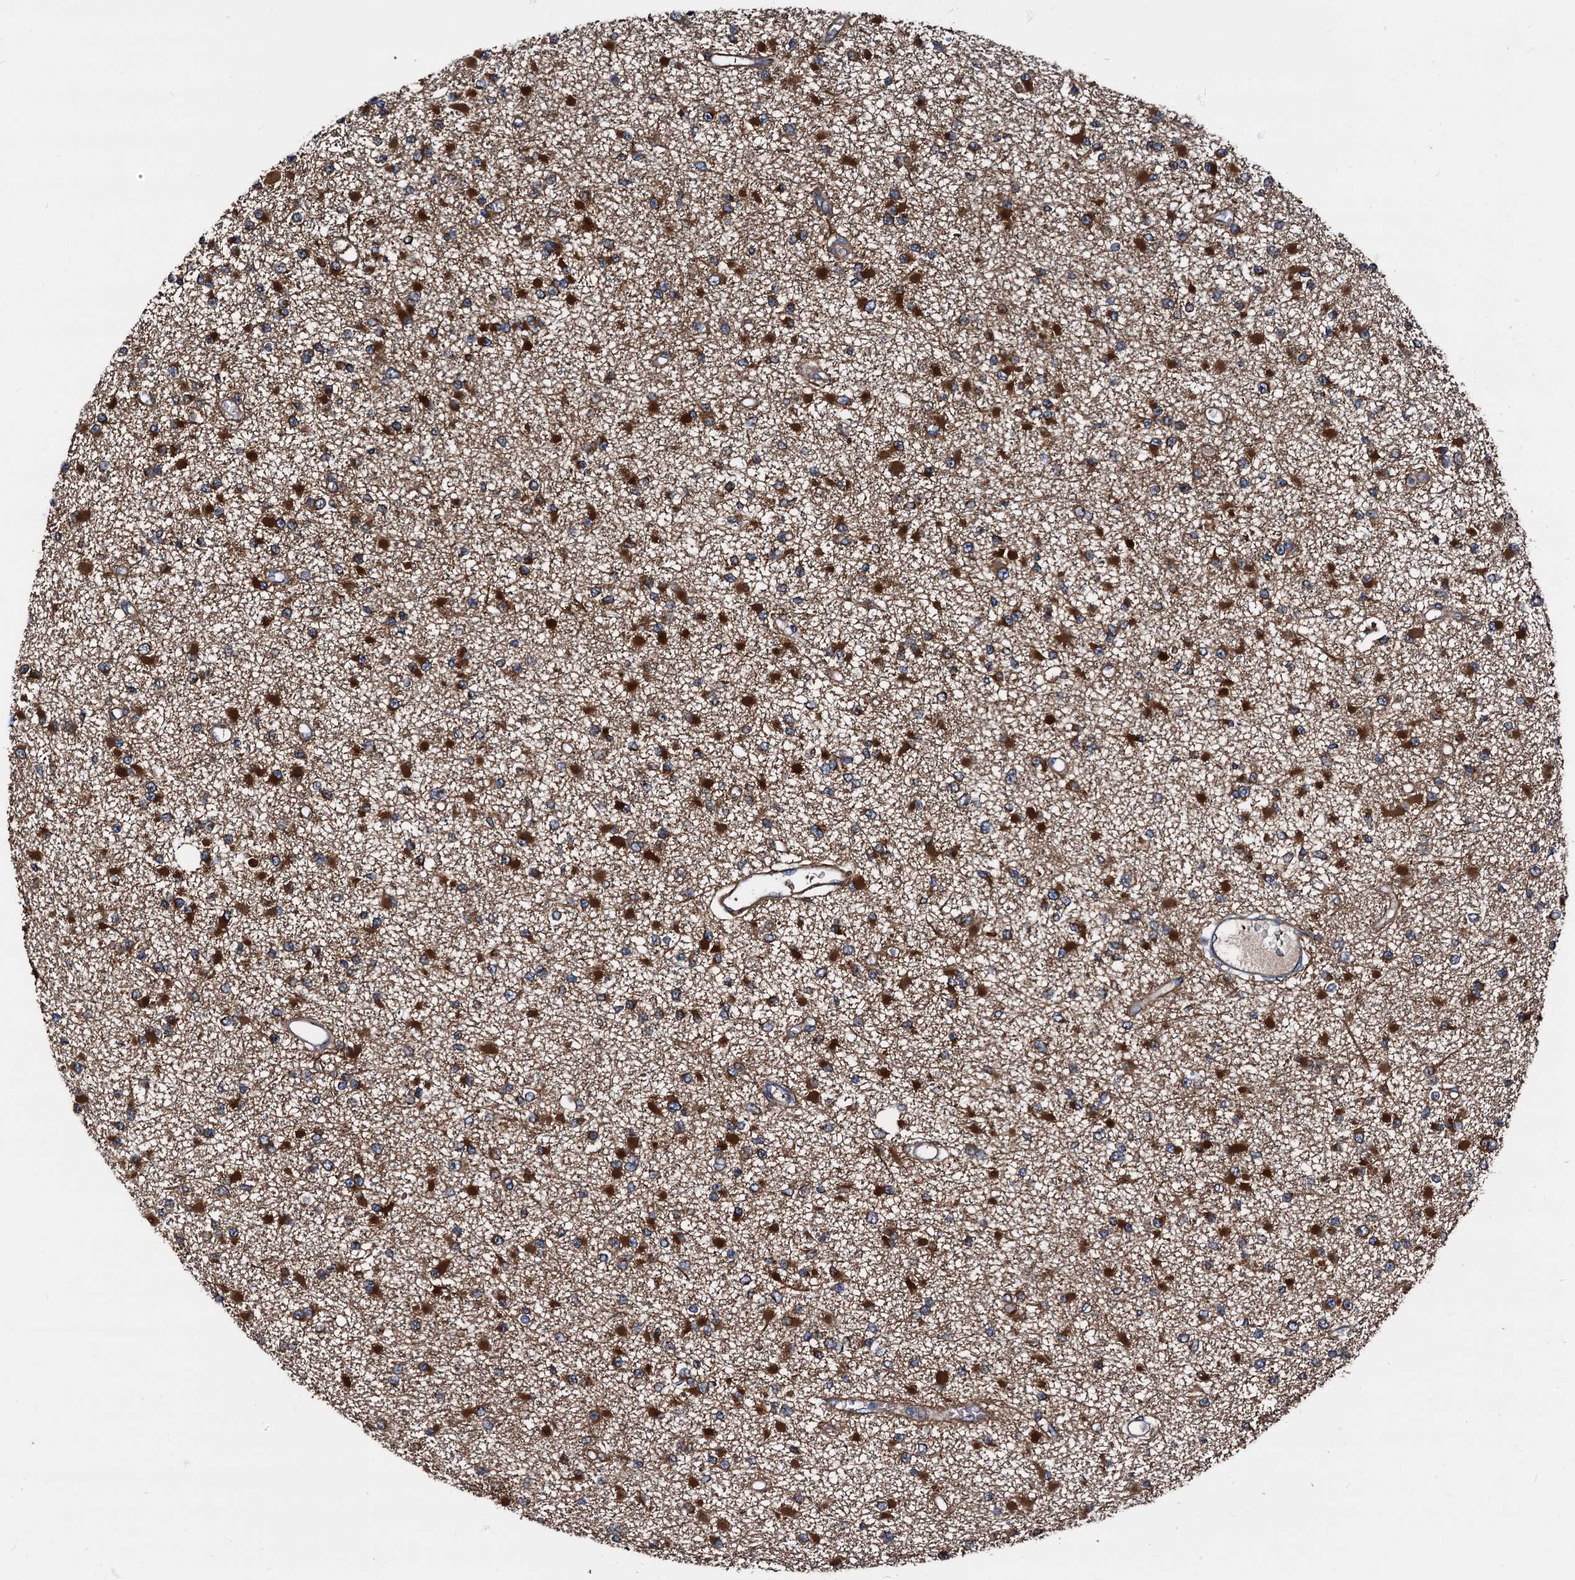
{"staining": {"intensity": "strong", "quantity": ">75%", "location": "cytoplasmic/membranous"}, "tissue": "glioma", "cell_type": "Tumor cells", "image_type": "cancer", "snomed": [{"axis": "morphology", "description": "Glioma, malignant, Low grade"}, {"axis": "topography", "description": "Brain"}], "caption": "High-power microscopy captured an immunohistochemistry image of malignant low-grade glioma, revealing strong cytoplasmic/membranous positivity in about >75% of tumor cells. The protein of interest is stained brown, and the nuclei are stained in blue (DAB (3,3'-diaminobenzidine) IHC with brightfield microscopy, high magnification).", "gene": "PEX5", "patient": {"sex": "female", "age": 22}}